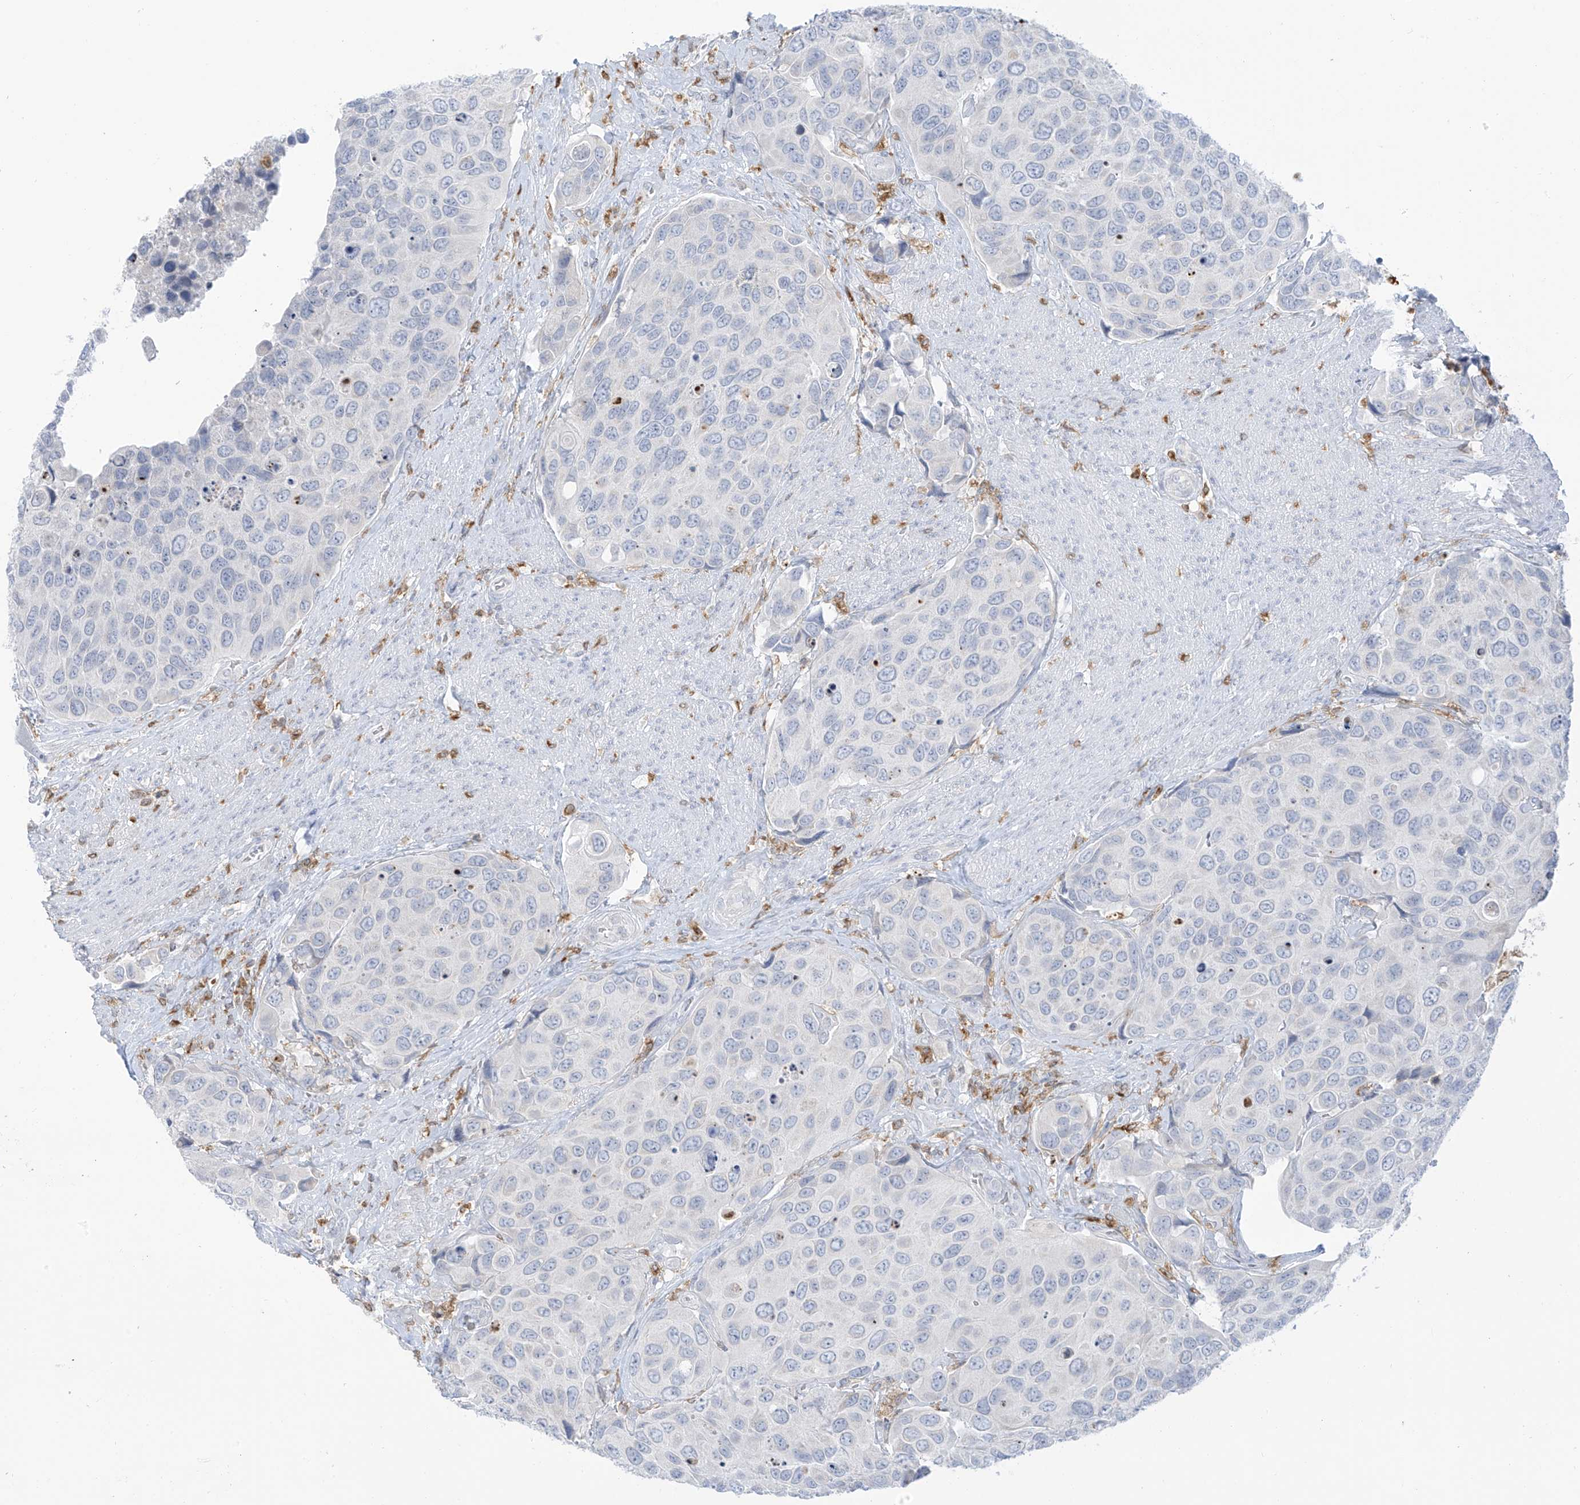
{"staining": {"intensity": "negative", "quantity": "none", "location": "none"}, "tissue": "urothelial cancer", "cell_type": "Tumor cells", "image_type": "cancer", "snomed": [{"axis": "morphology", "description": "Urothelial carcinoma, High grade"}, {"axis": "topography", "description": "Urinary bladder"}], "caption": "Image shows no significant protein expression in tumor cells of urothelial cancer.", "gene": "TBXAS1", "patient": {"sex": "male", "age": 74}}